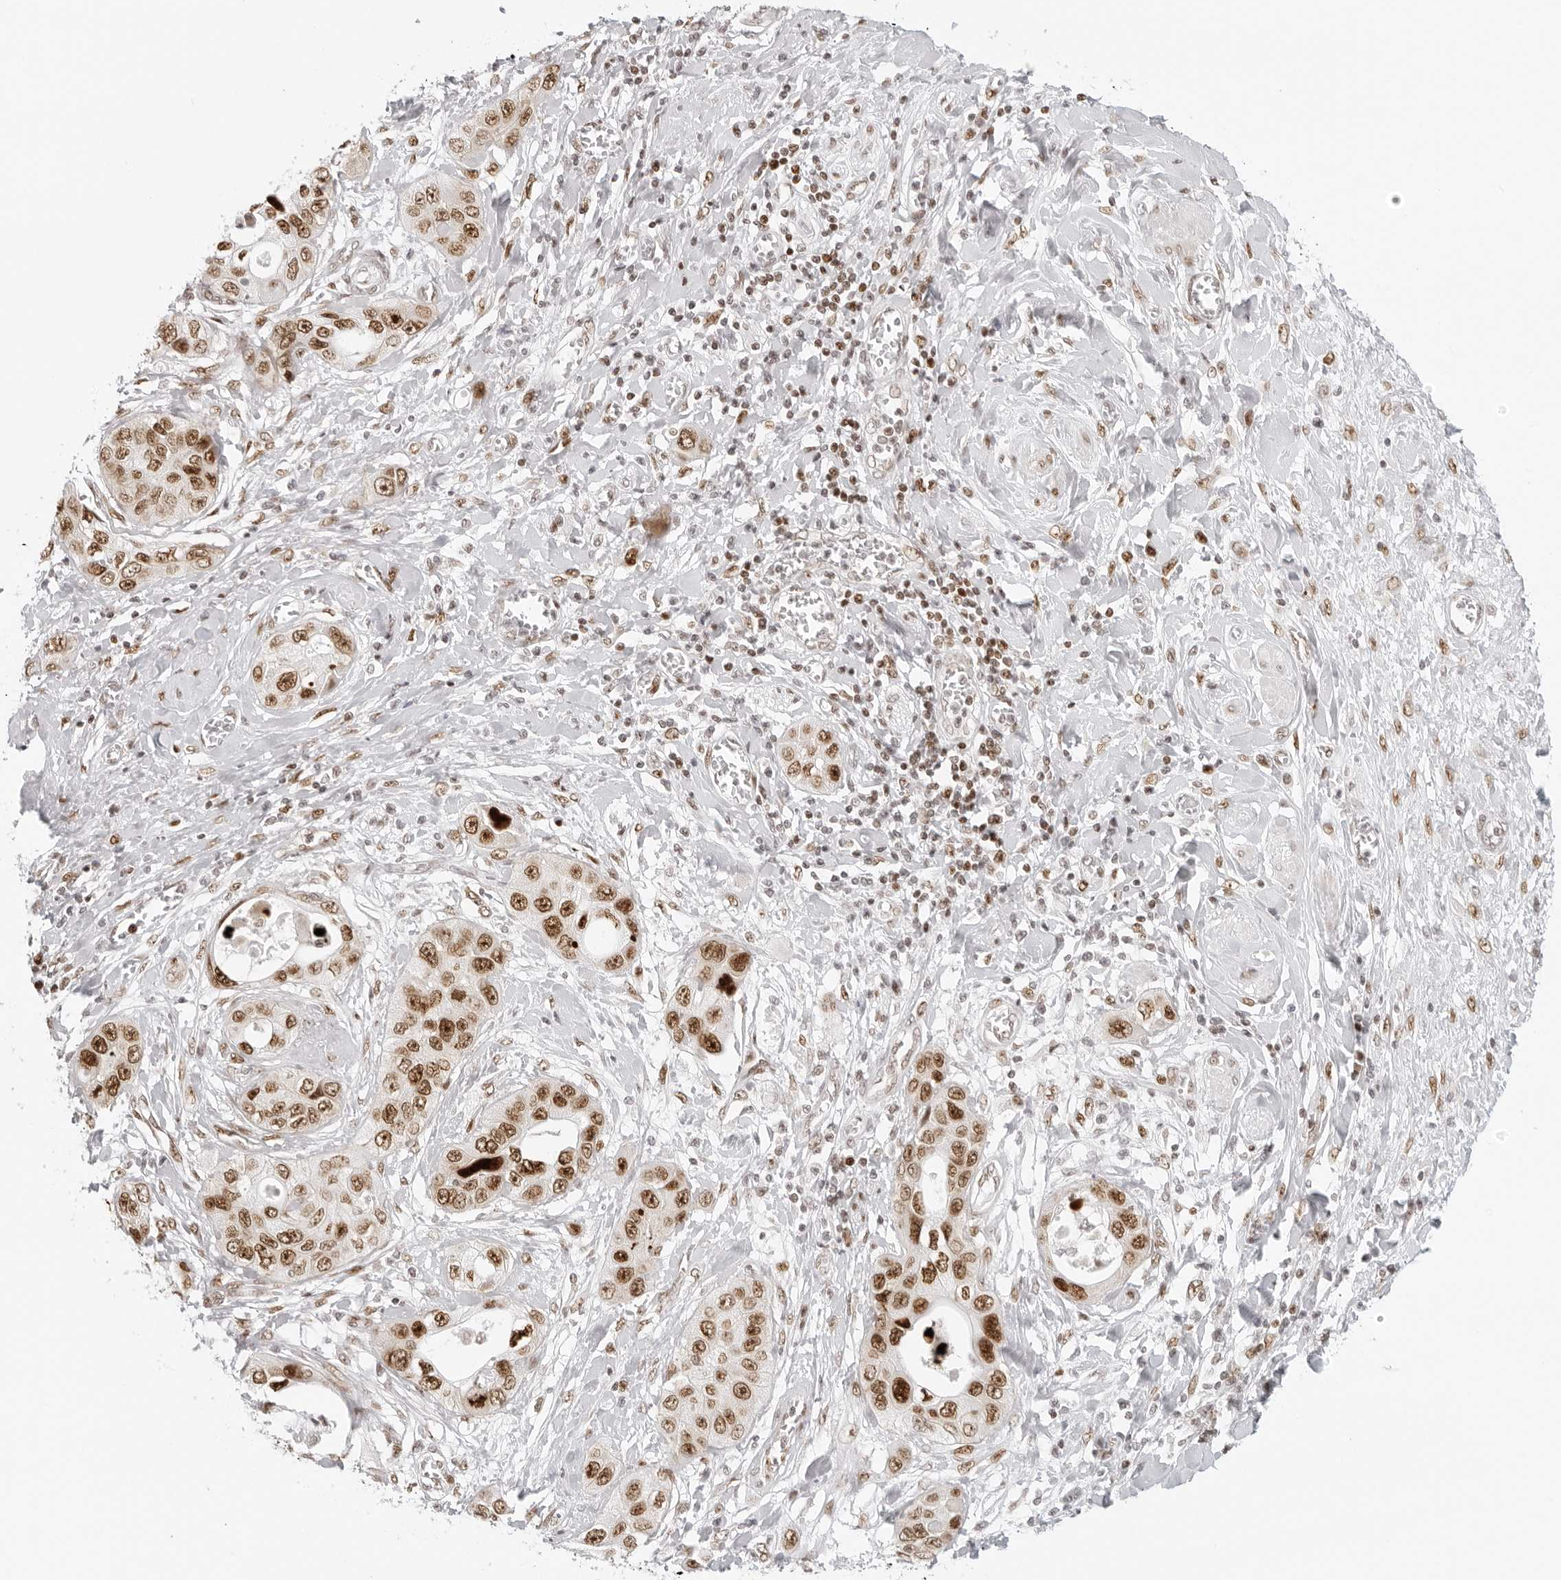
{"staining": {"intensity": "moderate", "quantity": ">75%", "location": "nuclear"}, "tissue": "pancreatic cancer", "cell_type": "Tumor cells", "image_type": "cancer", "snomed": [{"axis": "morphology", "description": "Adenocarcinoma, NOS"}, {"axis": "topography", "description": "Pancreas"}], "caption": "Adenocarcinoma (pancreatic) was stained to show a protein in brown. There is medium levels of moderate nuclear staining in about >75% of tumor cells.", "gene": "RCC1", "patient": {"sex": "female", "age": 70}}